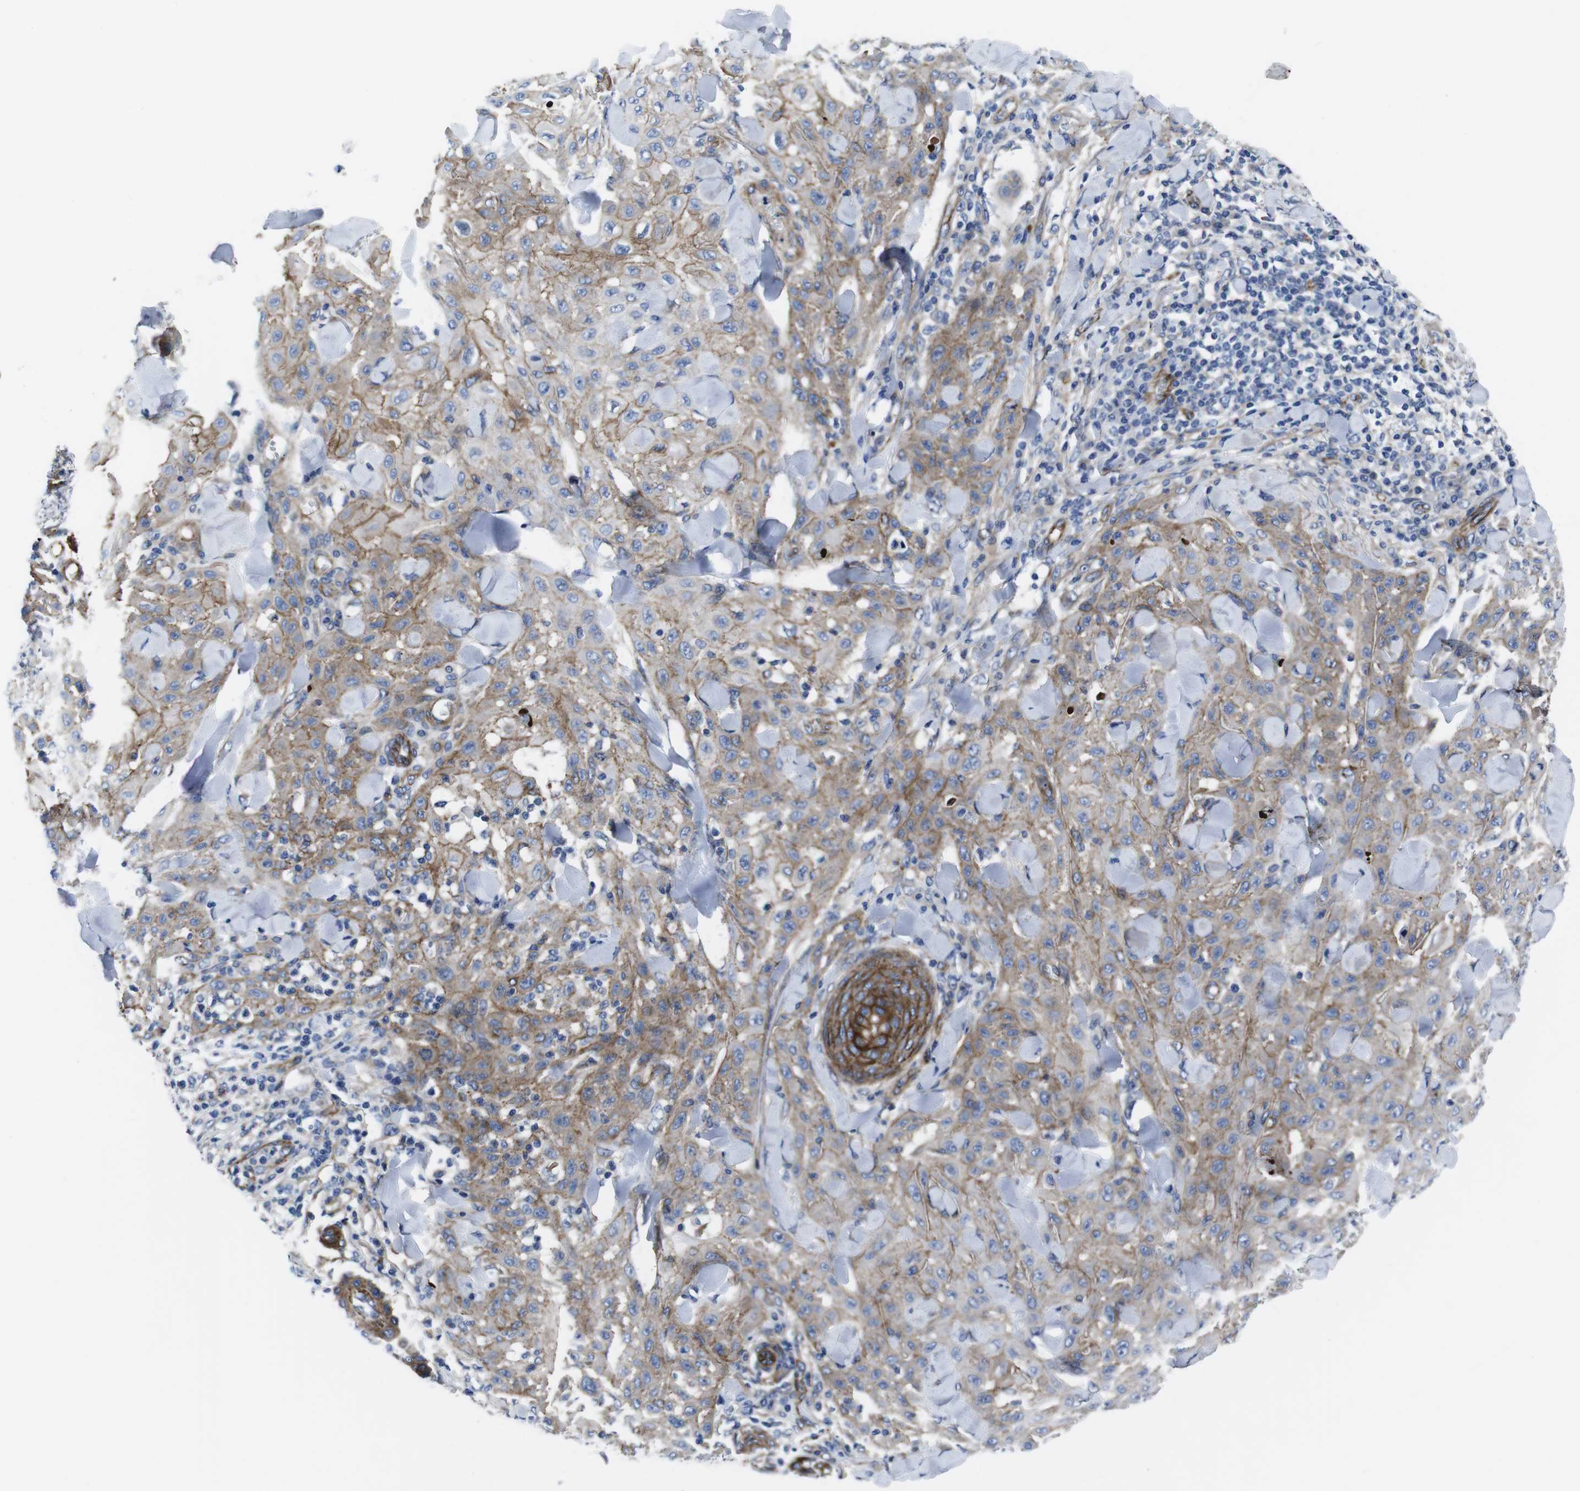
{"staining": {"intensity": "weak", "quantity": ">75%", "location": "cytoplasmic/membranous"}, "tissue": "skin cancer", "cell_type": "Tumor cells", "image_type": "cancer", "snomed": [{"axis": "morphology", "description": "Squamous cell carcinoma, NOS"}, {"axis": "topography", "description": "Skin"}], "caption": "Skin cancer stained with a protein marker displays weak staining in tumor cells.", "gene": "NUMB", "patient": {"sex": "male", "age": 24}}